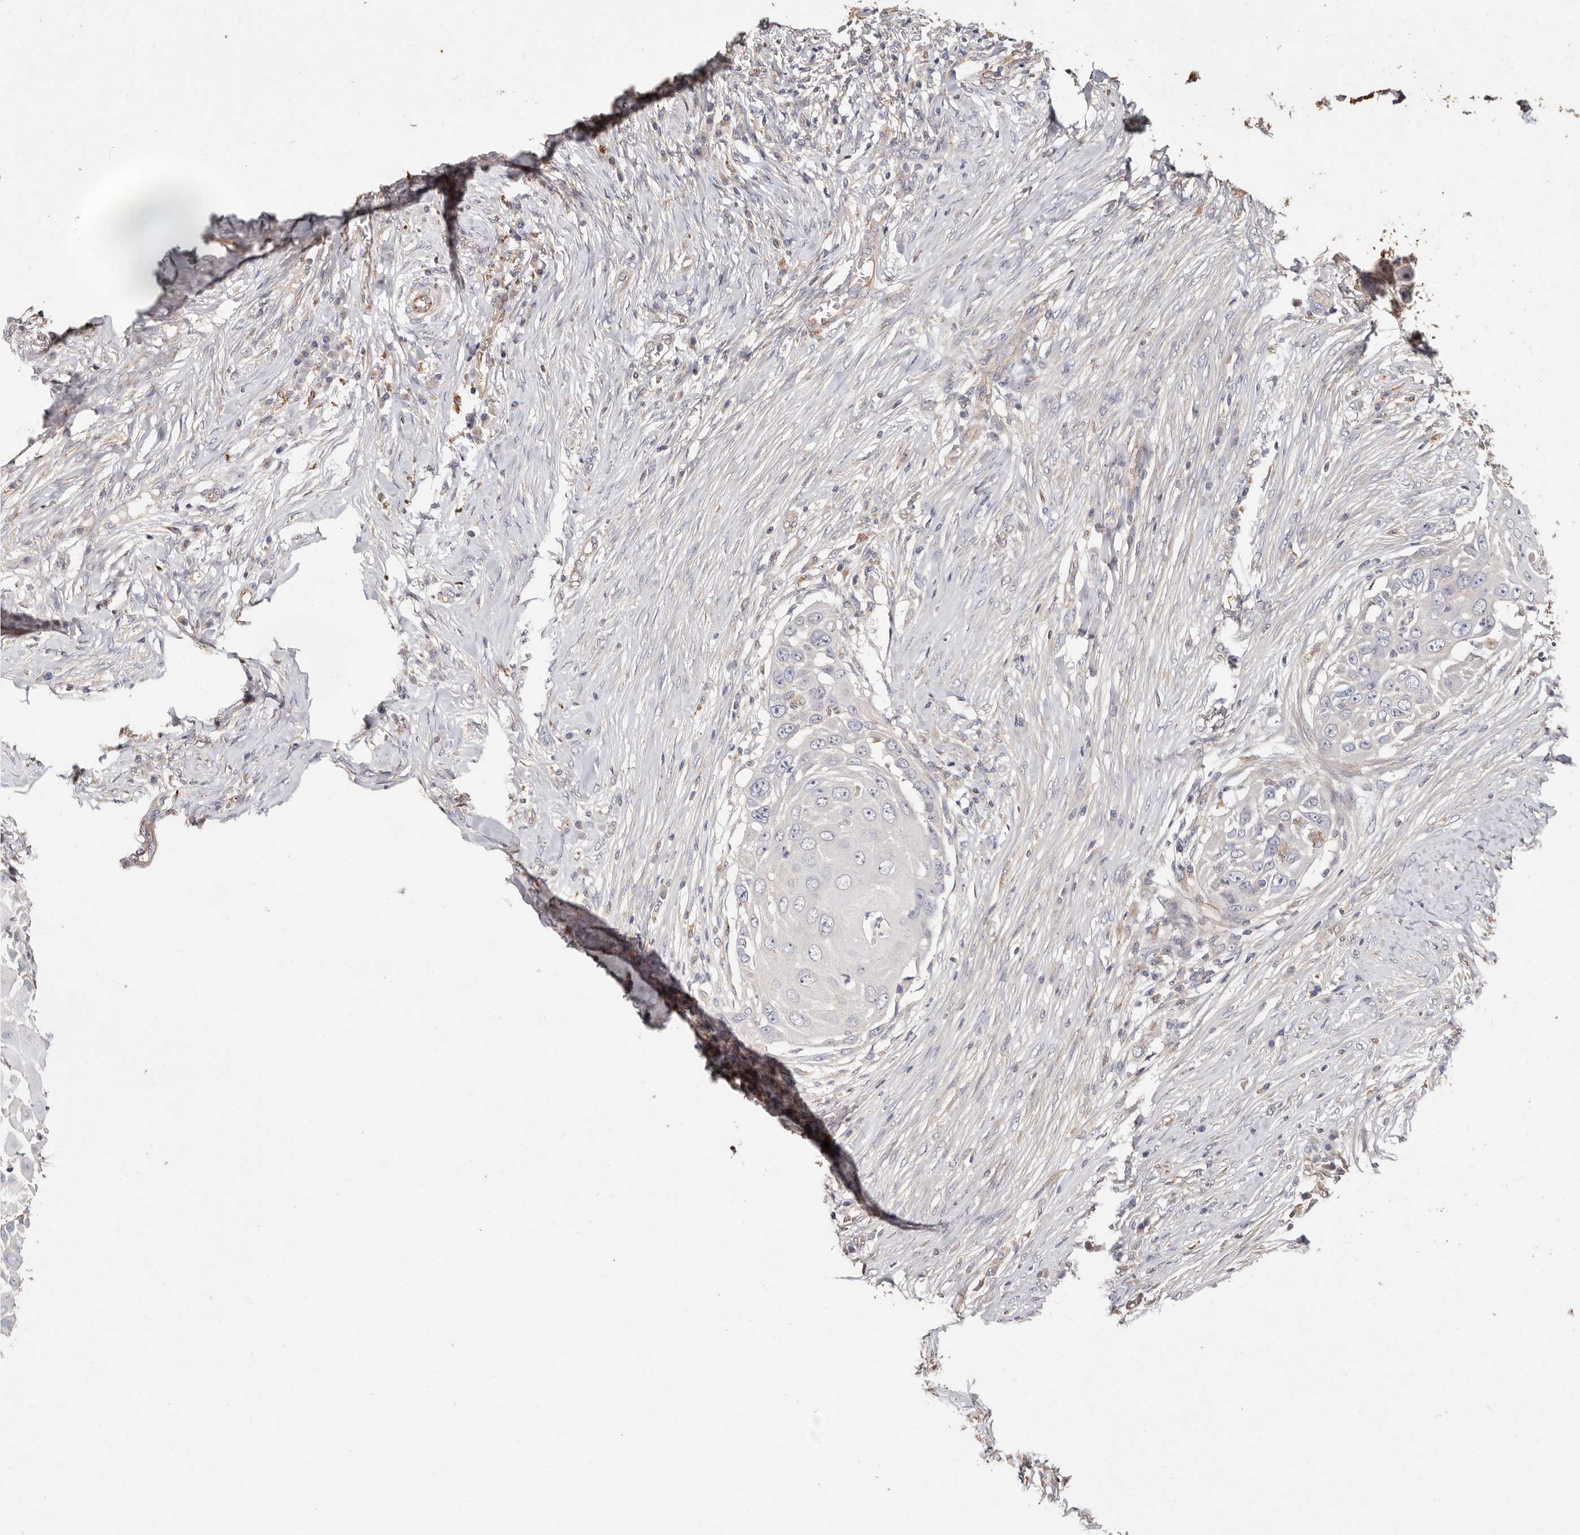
{"staining": {"intensity": "negative", "quantity": "none", "location": "none"}, "tissue": "skin cancer", "cell_type": "Tumor cells", "image_type": "cancer", "snomed": [{"axis": "morphology", "description": "Squamous cell carcinoma, NOS"}, {"axis": "topography", "description": "Skin"}], "caption": "Image shows no significant protein expression in tumor cells of squamous cell carcinoma (skin).", "gene": "THBS3", "patient": {"sex": "female", "age": 44}}